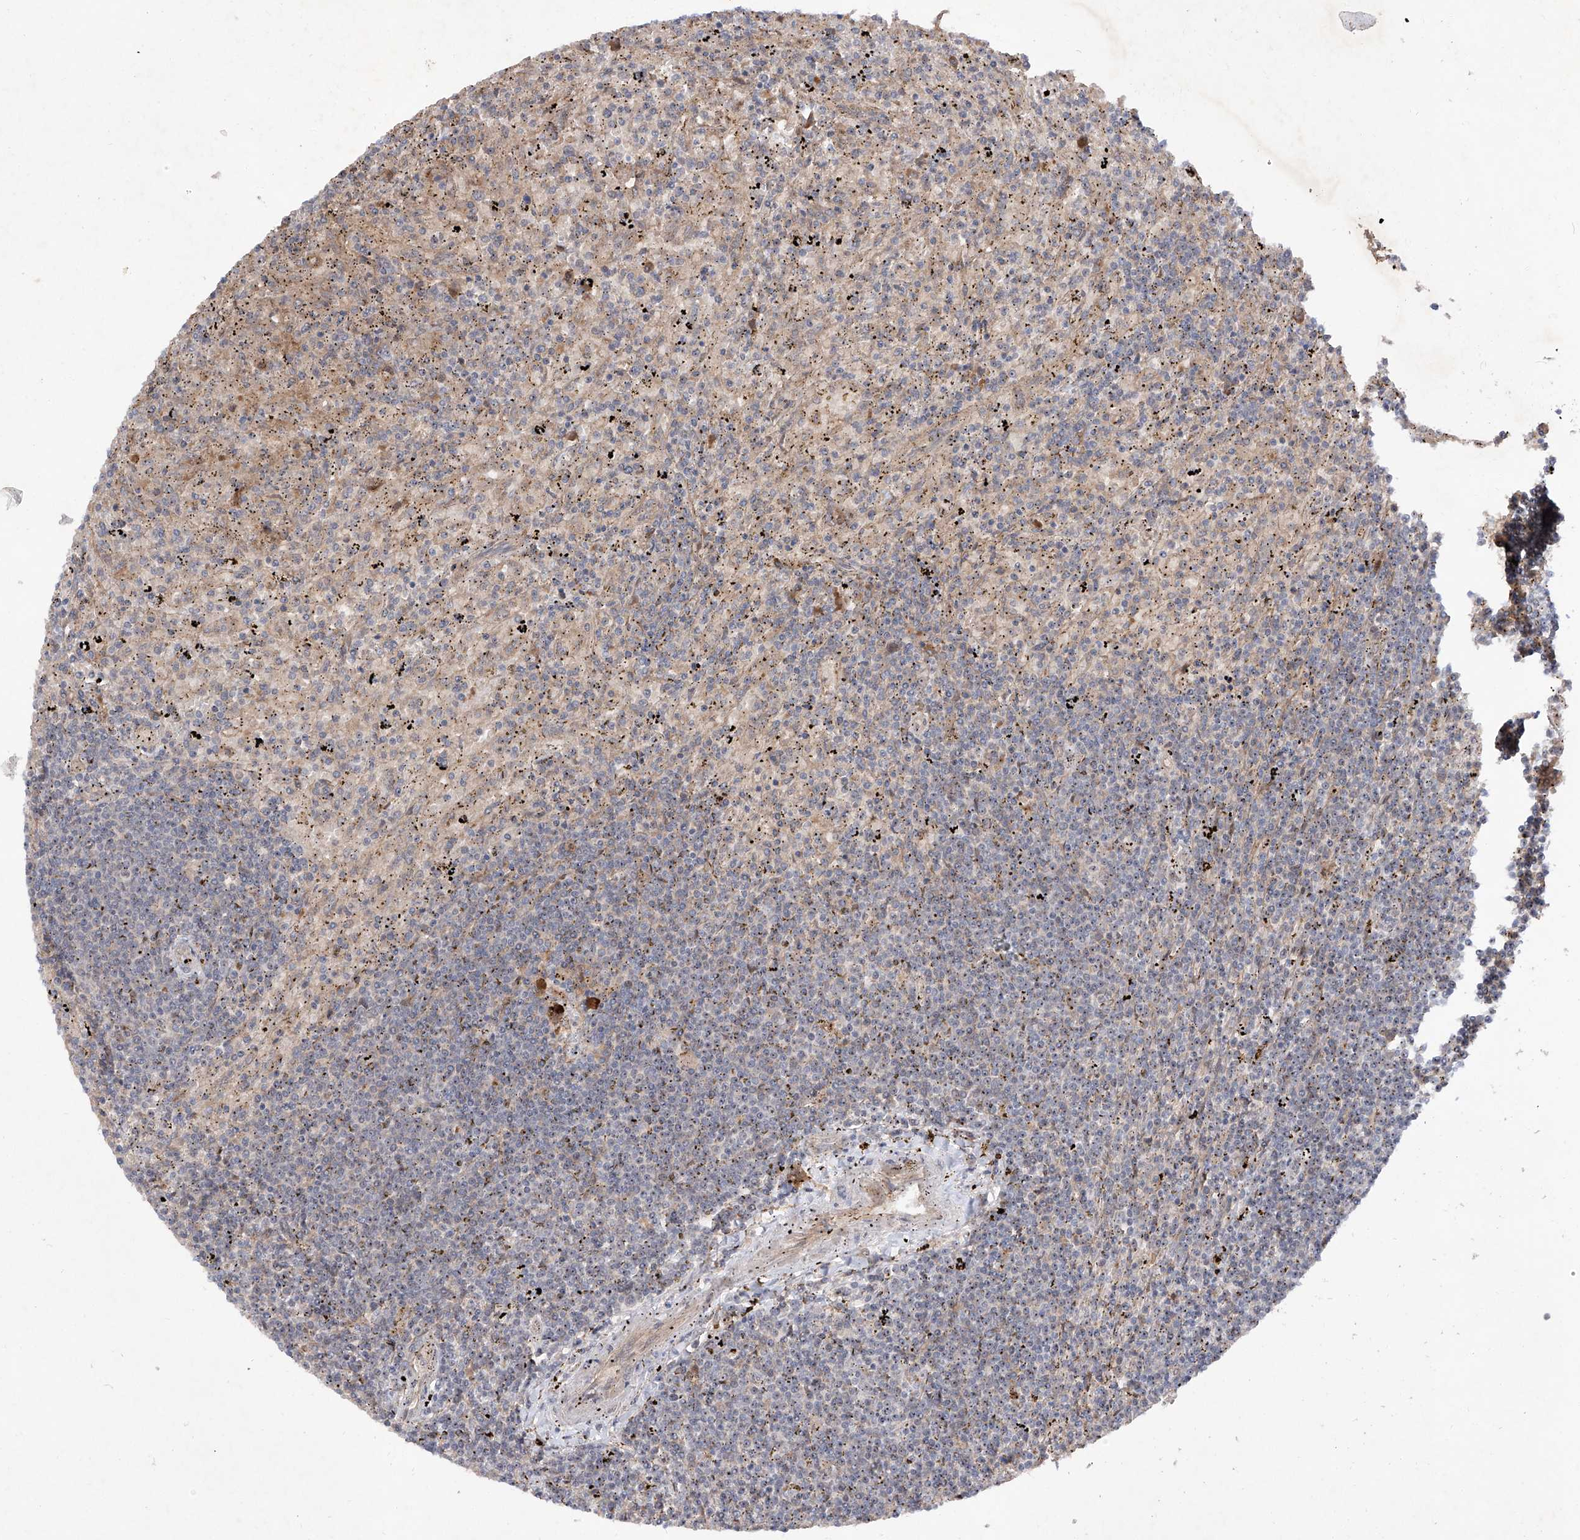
{"staining": {"intensity": "negative", "quantity": "none", "location": "none"}, "tissue": "lymphoma", "cell_type": "Tumor cells", "image_type": "cancer", "snomed": [{"axis": "morphology", "description": "Malignant lymphoma, non-Hodgkin's type, Low grade"}, {"axis": "topography", "description": "Spleen"}], "caption": "Low-grade malignant lymphoma, non-Hodgkin's type was stained to show a protein in brown. There is no significant expression in tumor cells.", "gene": "FAM135A", "patient": {"sex": "male", "age": 76}}